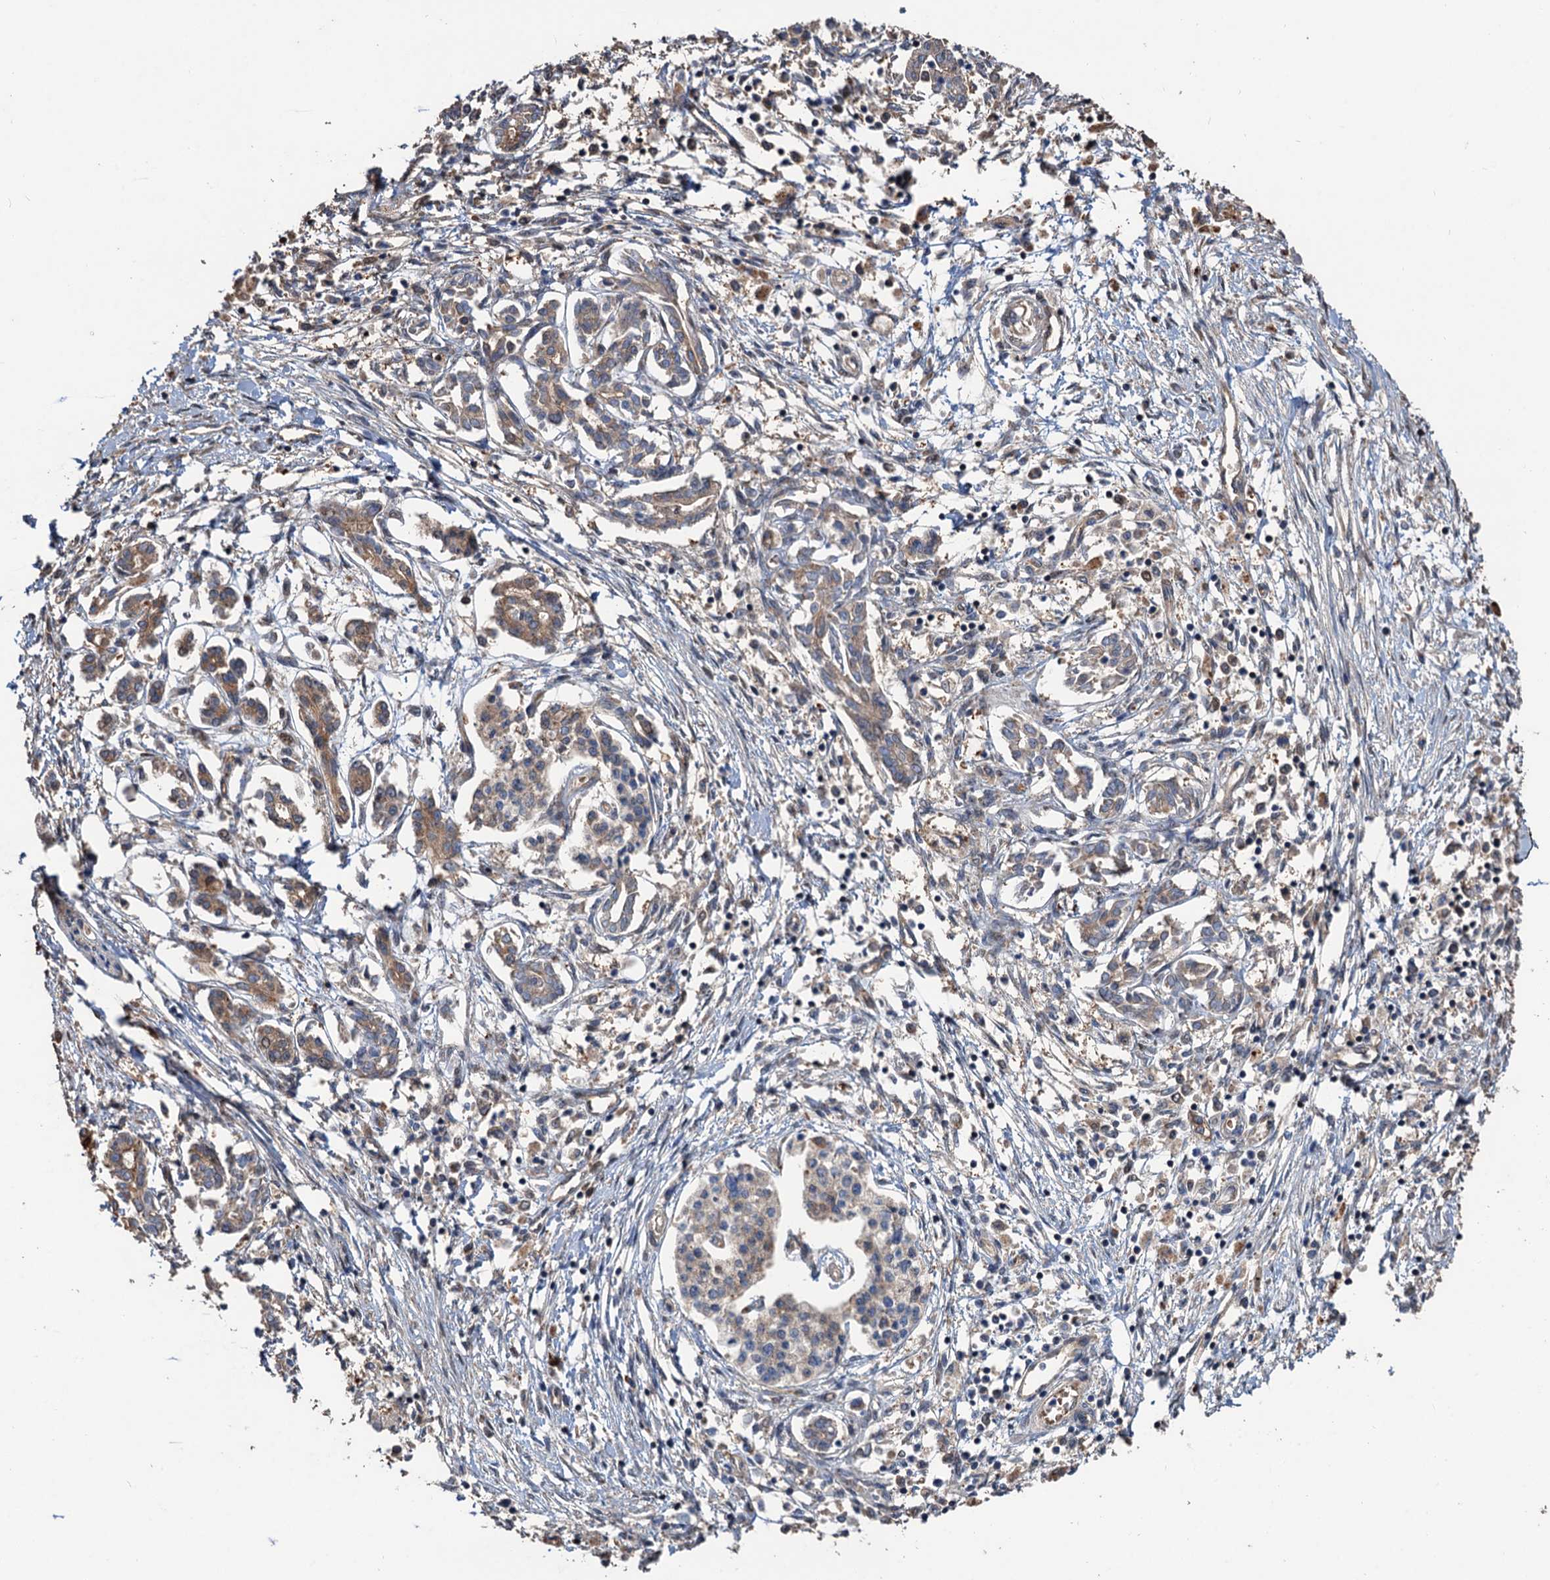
{"staining": {"intensity": "moderate", "quantity": ">75%", "location": "cytoplasmic/membranous"}, "tissue": "pancreatic cancer", "cell_type": "Tumor cells", "image_type": "cancer", "snomed": [{"axis": "morphology", "description": "Adenocarcinoma, NOS"}, {"axis": "topography", "description": "Pancreas"}], "caption": "Moderate cytoplasmic/membranous positivity is present in about >75% of tumor cells in pancreatic cancer (adenocarcinoma). (Stains: DAB (3,3'-diaminobenzidine) in brown, nuclei in blue, Microscopy: brightfield microscopy at high magnification).", "gene": "DEXI", "patient": {"sex": "female", "age": 50}}